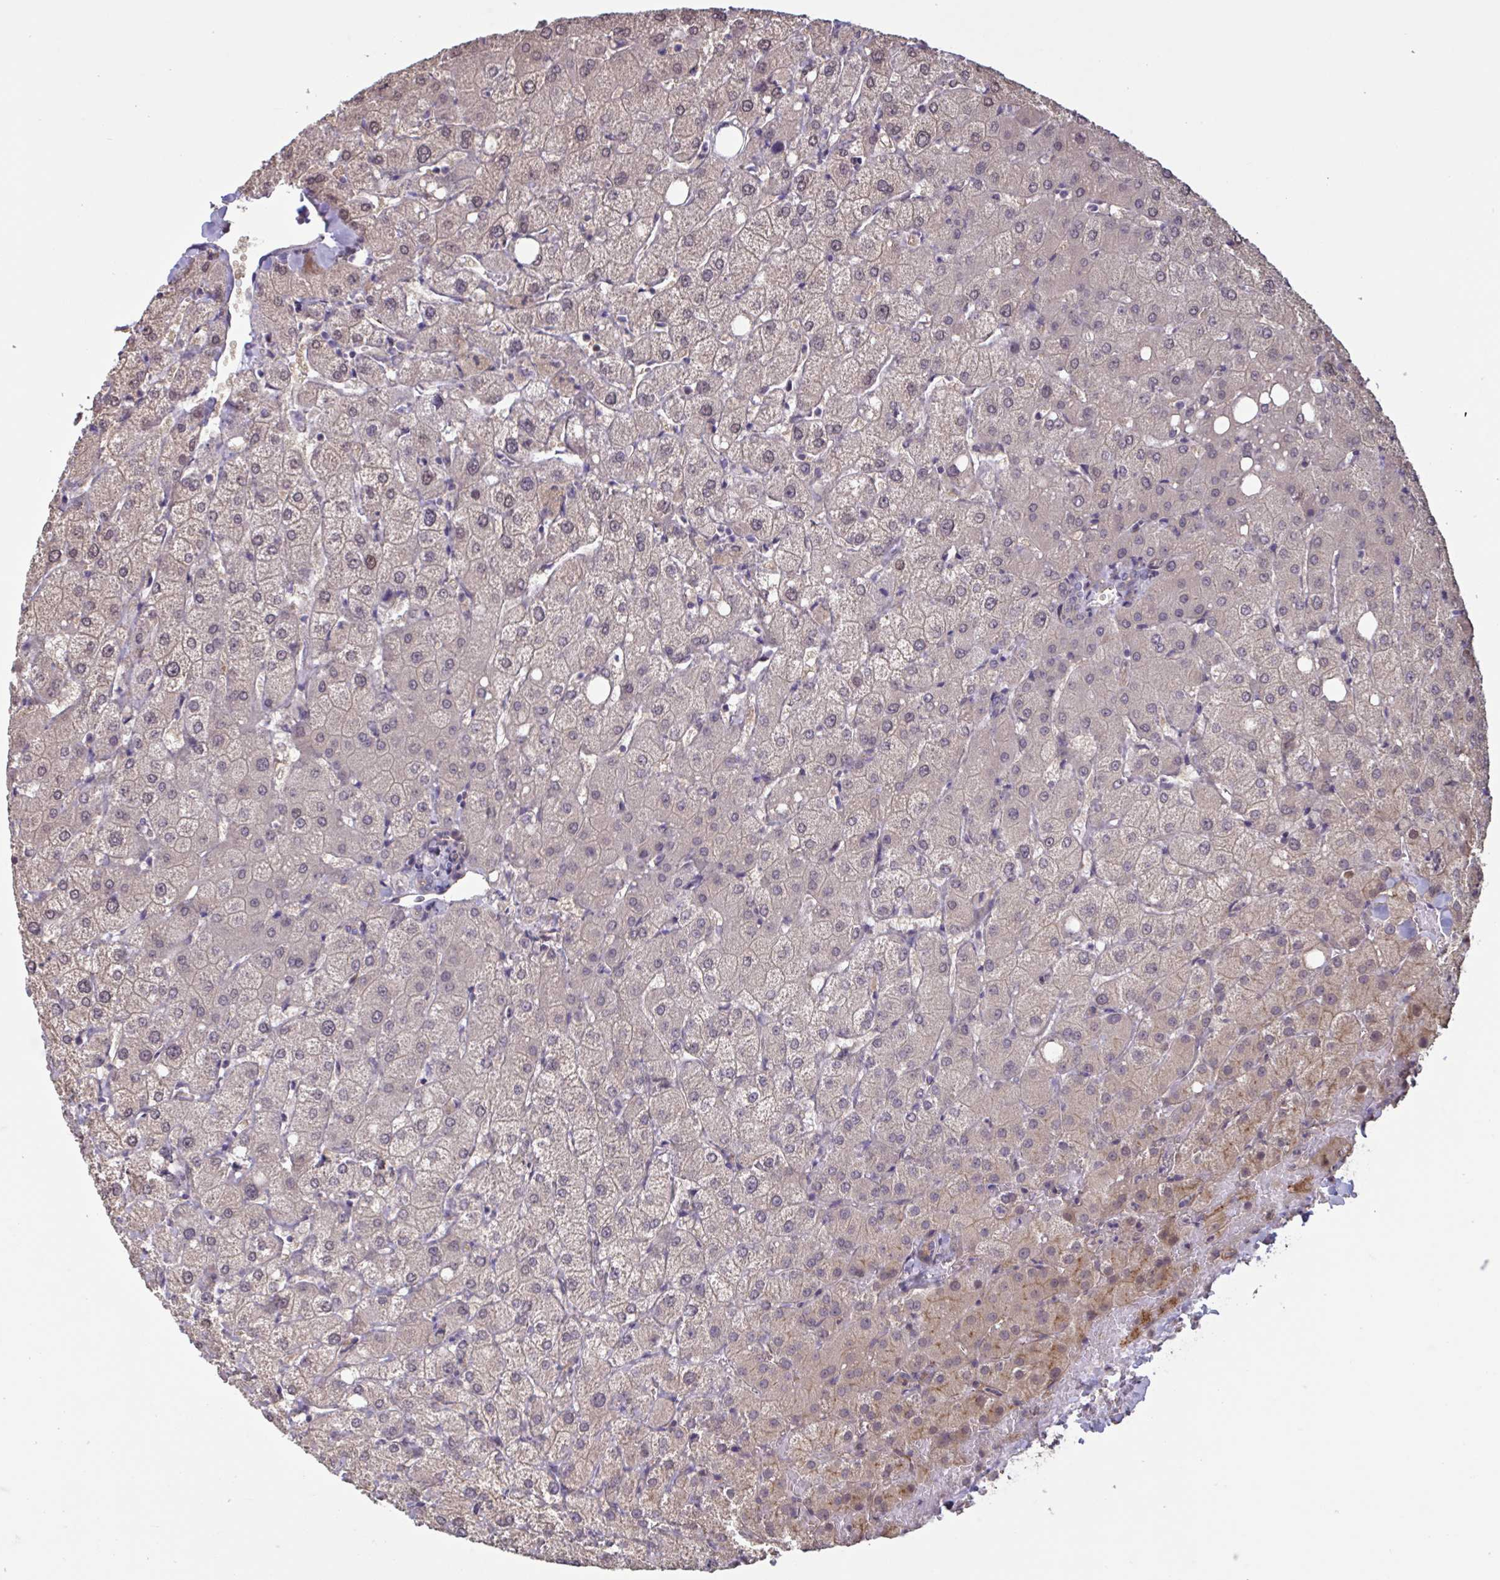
{"staining": {"intensity": "negative", "quantity": "none", "location": "none"}, "tissue": "liver", "cell_type": "Cholangiocytes", "image_type": "normal", "snomed": [{"axis": "morphology", "description": "Normal tissue, NOS"}, {"axis": "topography", "description": "Liver"}], "caption": "Image shows no significant protein staining in cholangiocytes of benign liver. Brightfield microscopy of immunohistochemistry (IHC) stained with DAB (3,3'-diaminobenzidine) (brown) and hematoxylin (blue), captured at high magnification.", "gene": "IPO5", "patient": {"sex": "female", "age": 54}}